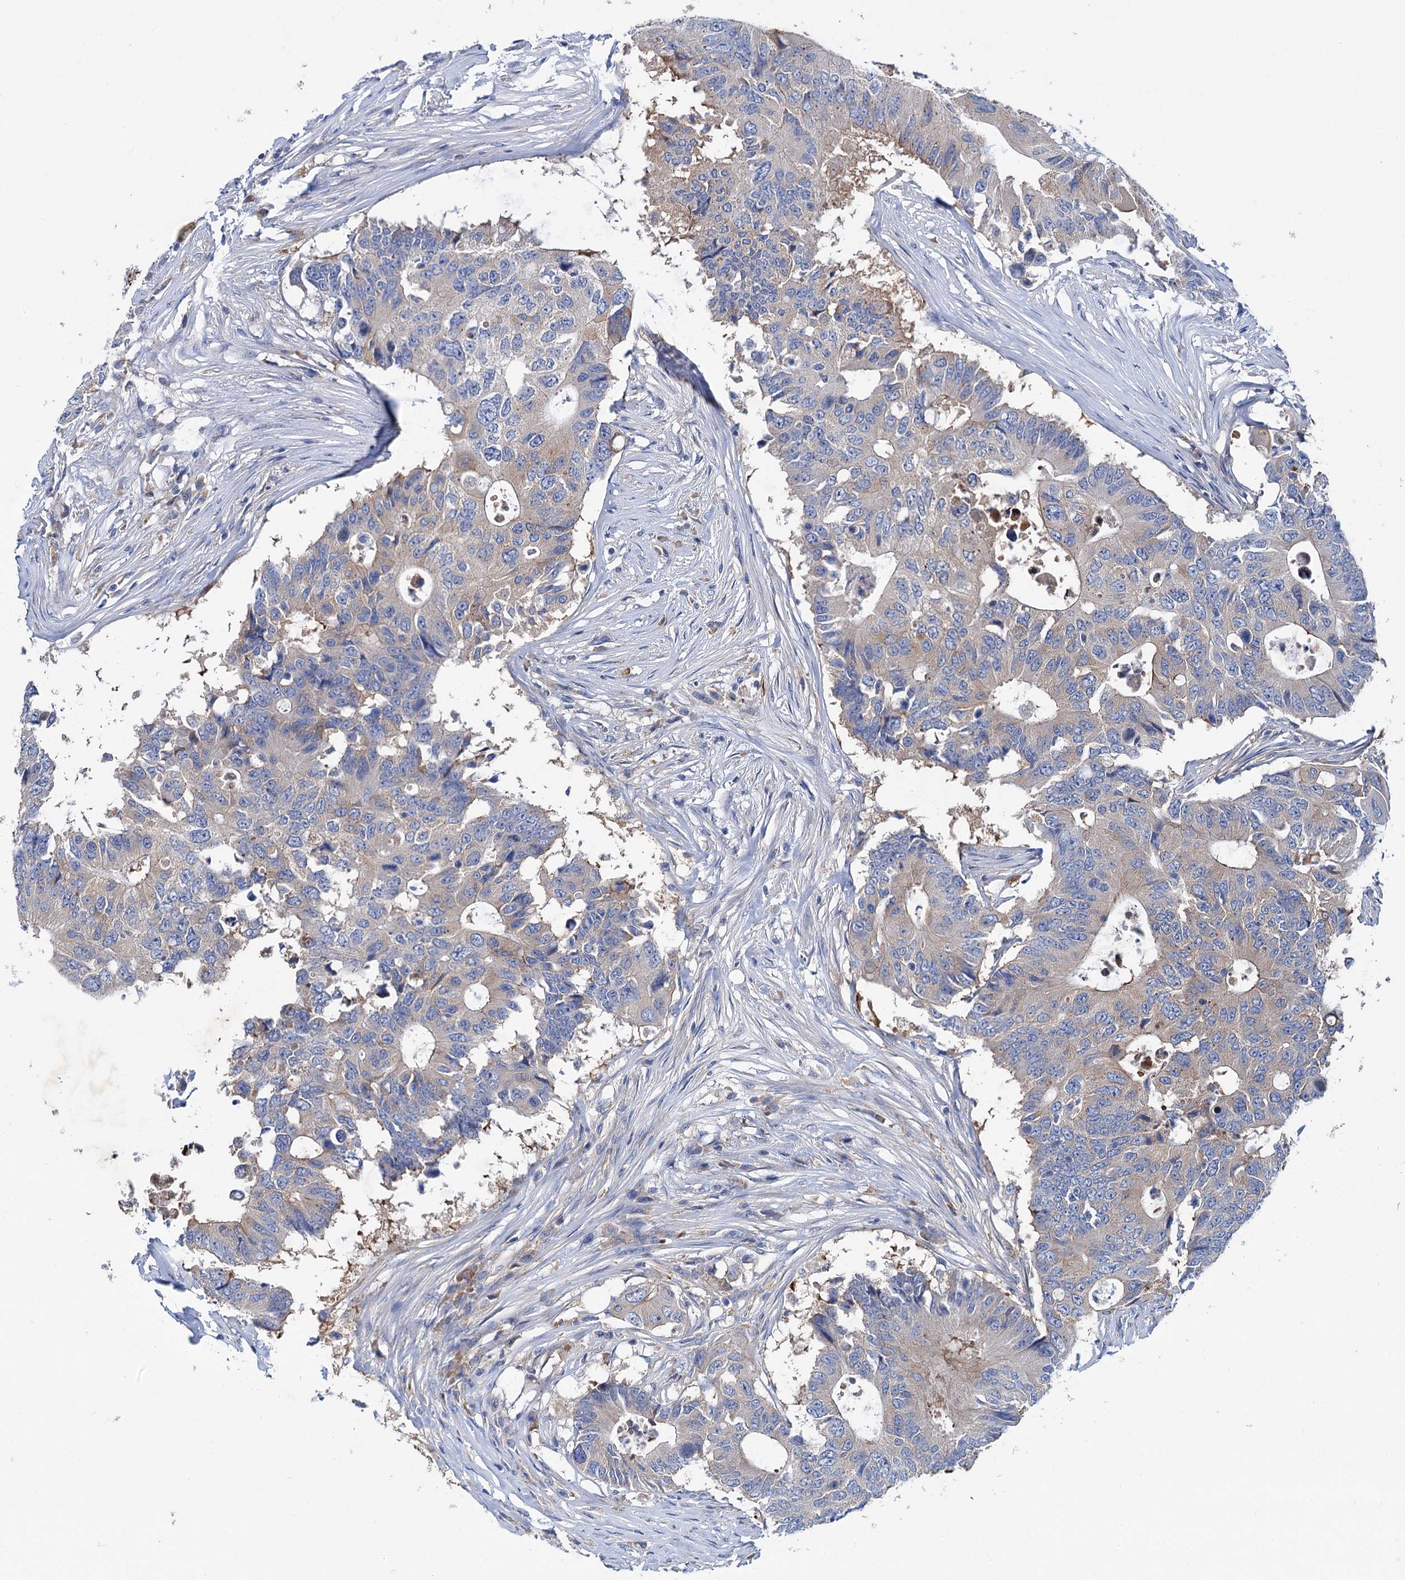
{"staining": {"intensity": "negative", "quantity": "none", "location": "none"}, "tissue": "colorectal cancer", "cell_type": "Tumor cells", "image_type": "cancer", "snomed": [{"axis": "morphology", "description": "Adenocarcinoma, NOS"}, {"axis": "topography", "description": "Colon"}], "caption": "Adenocarcinoma (colorectal) was stained to show a protein in brown. There is no significant positivity in tumor cells. (Stains: DAB (3,3'-diaminobenzidine) IHC with hematoxylin counter stain, Microscopy: brightfield microscopy at high magnification).", "gene": "TRIM55", "patient": {"sex": "male", "age": 71}}